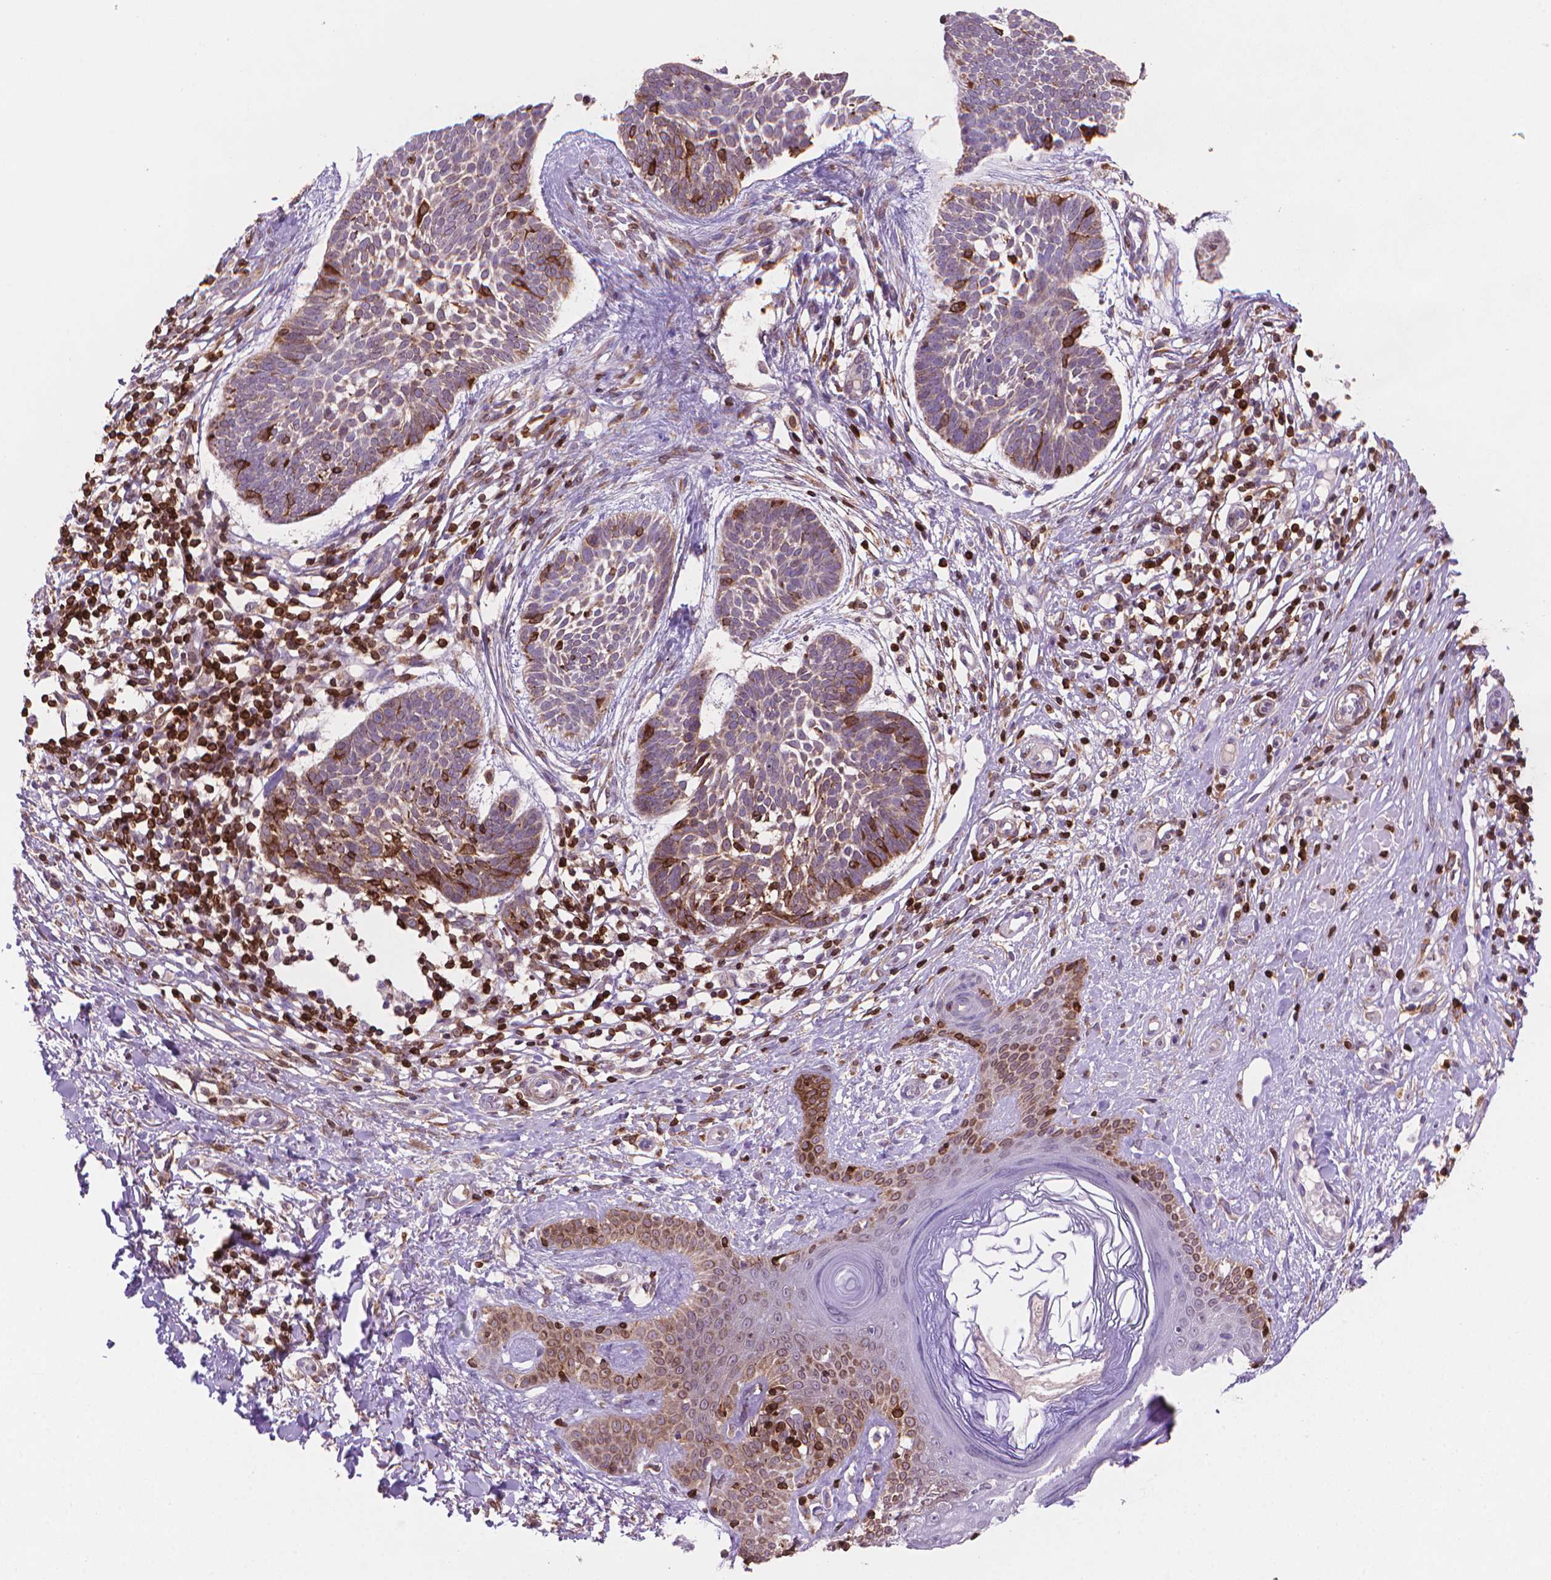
{"staining": {"intensity": "moderate", "quantity": ">75%", "location": "cytoplasmic/membranous"}, "tissue": "skin cancer", "cell_type": "Tumor cells", "image_type": "cancer", "snomed": [{"axis": "morphology", "description": "Basal cell carcinoma"}, {"axis": "topography", "description": "Skin"}], "caption": "Moderate cytoplasmic/membranous positivity for a protein is seen in approximately >75% of tumor cells of basal cell carcinoma (skin) using immunohistochemistry (IHC).", "gene": "BCL2", "patient": {"sex": "male", "age": 85}}